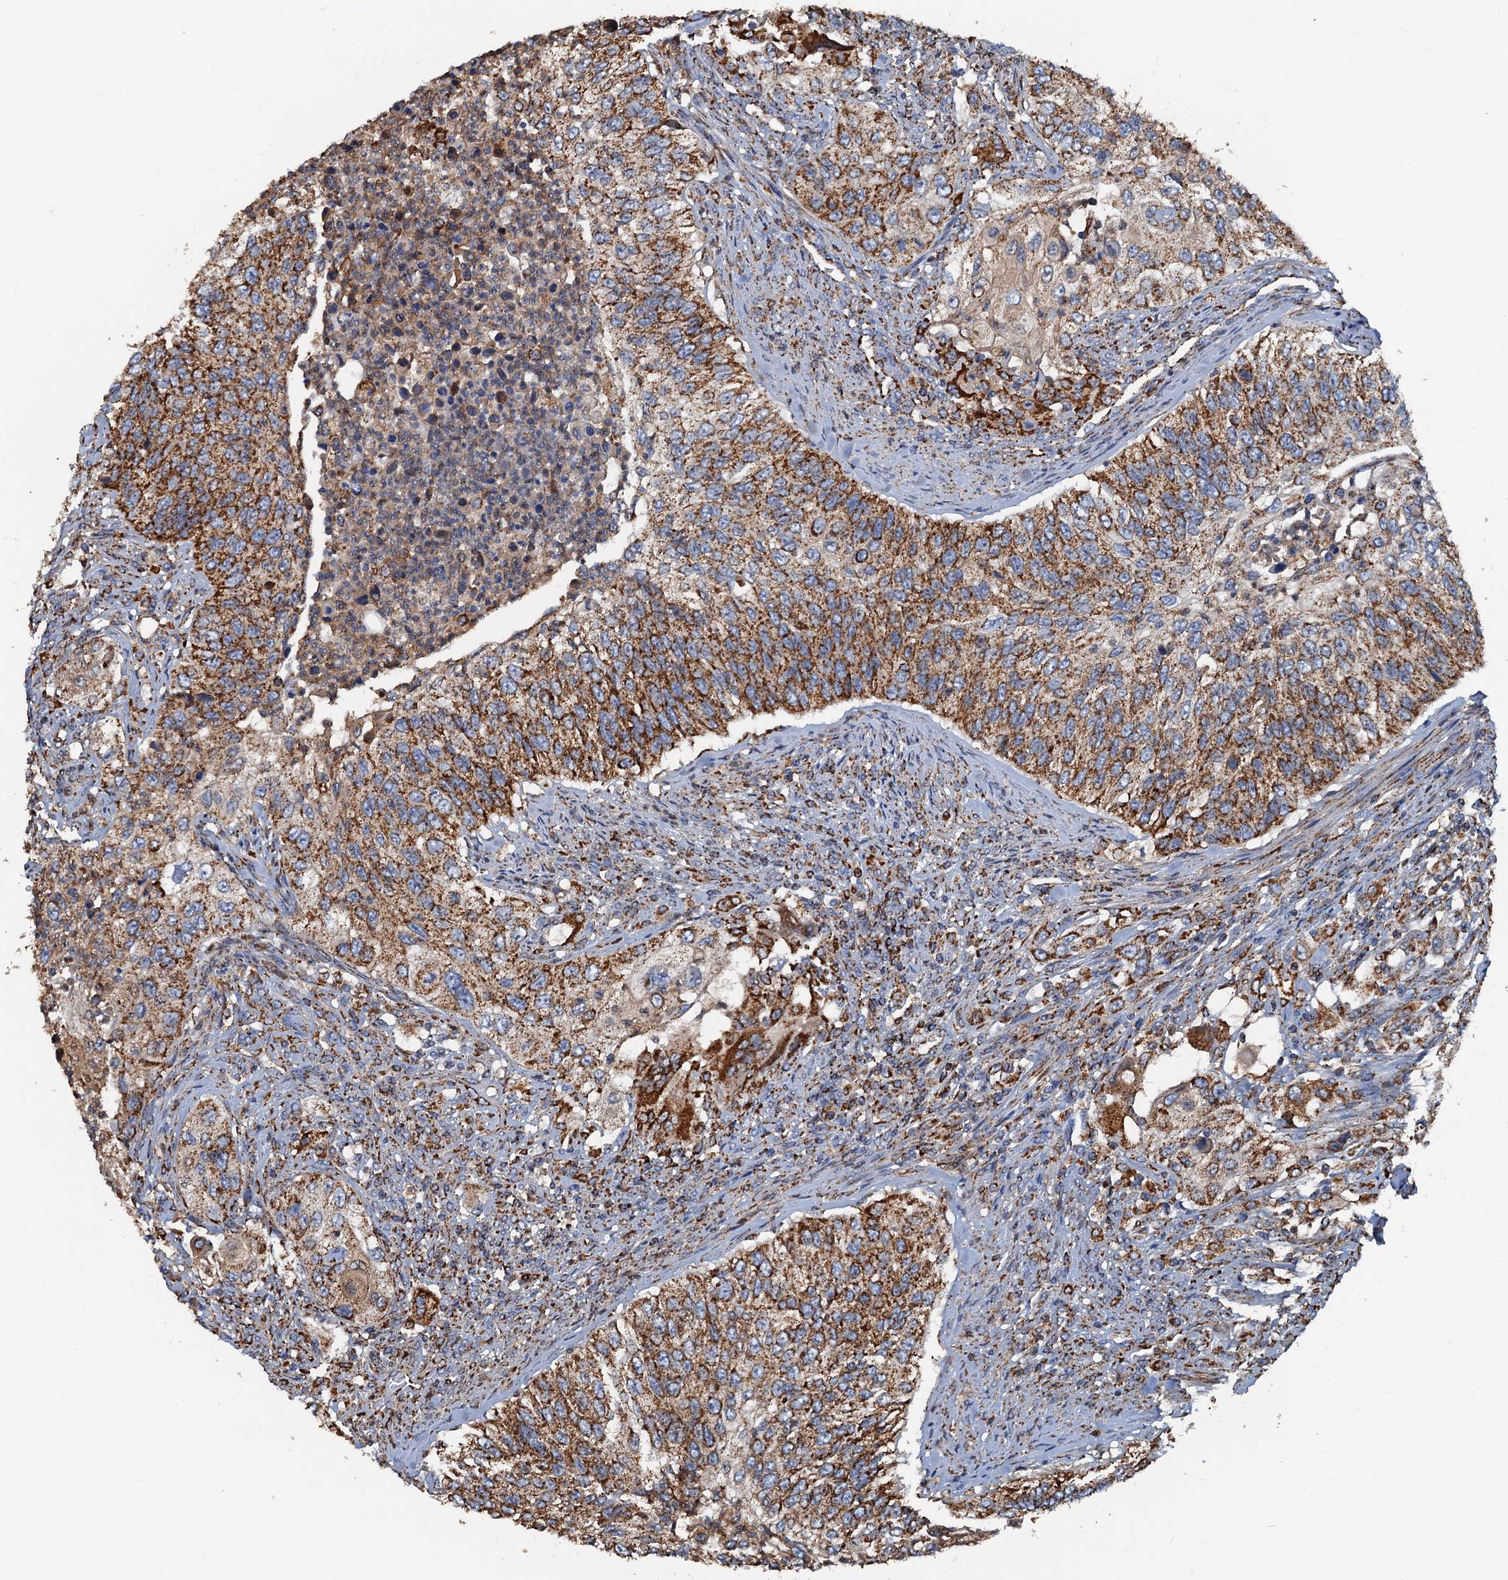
{"staining": {"intensity": "strong", "quantity": ">75%", "location": "cytoplasmic/membranous"}, "tissue": "urothelial cancer", "cell_type": "Tumor cells", "image_type": "cancer", "snomed": [{"axis": "morphology", "description": "Urothelial carcinoma, High grade"}, {"axis": "topography", "description": "Urinary bladder"}], "caption": "Immunohistochemistry (IHC) histopathology image of urothelial carcinoma (high-grade) stained for a protein (brown), which shows high levels of strong cytoplasmic/membranous staining in about >75% of tumor cells.", "gene": "AAGAB", "patient": {"sex": "female", "age": 60}}